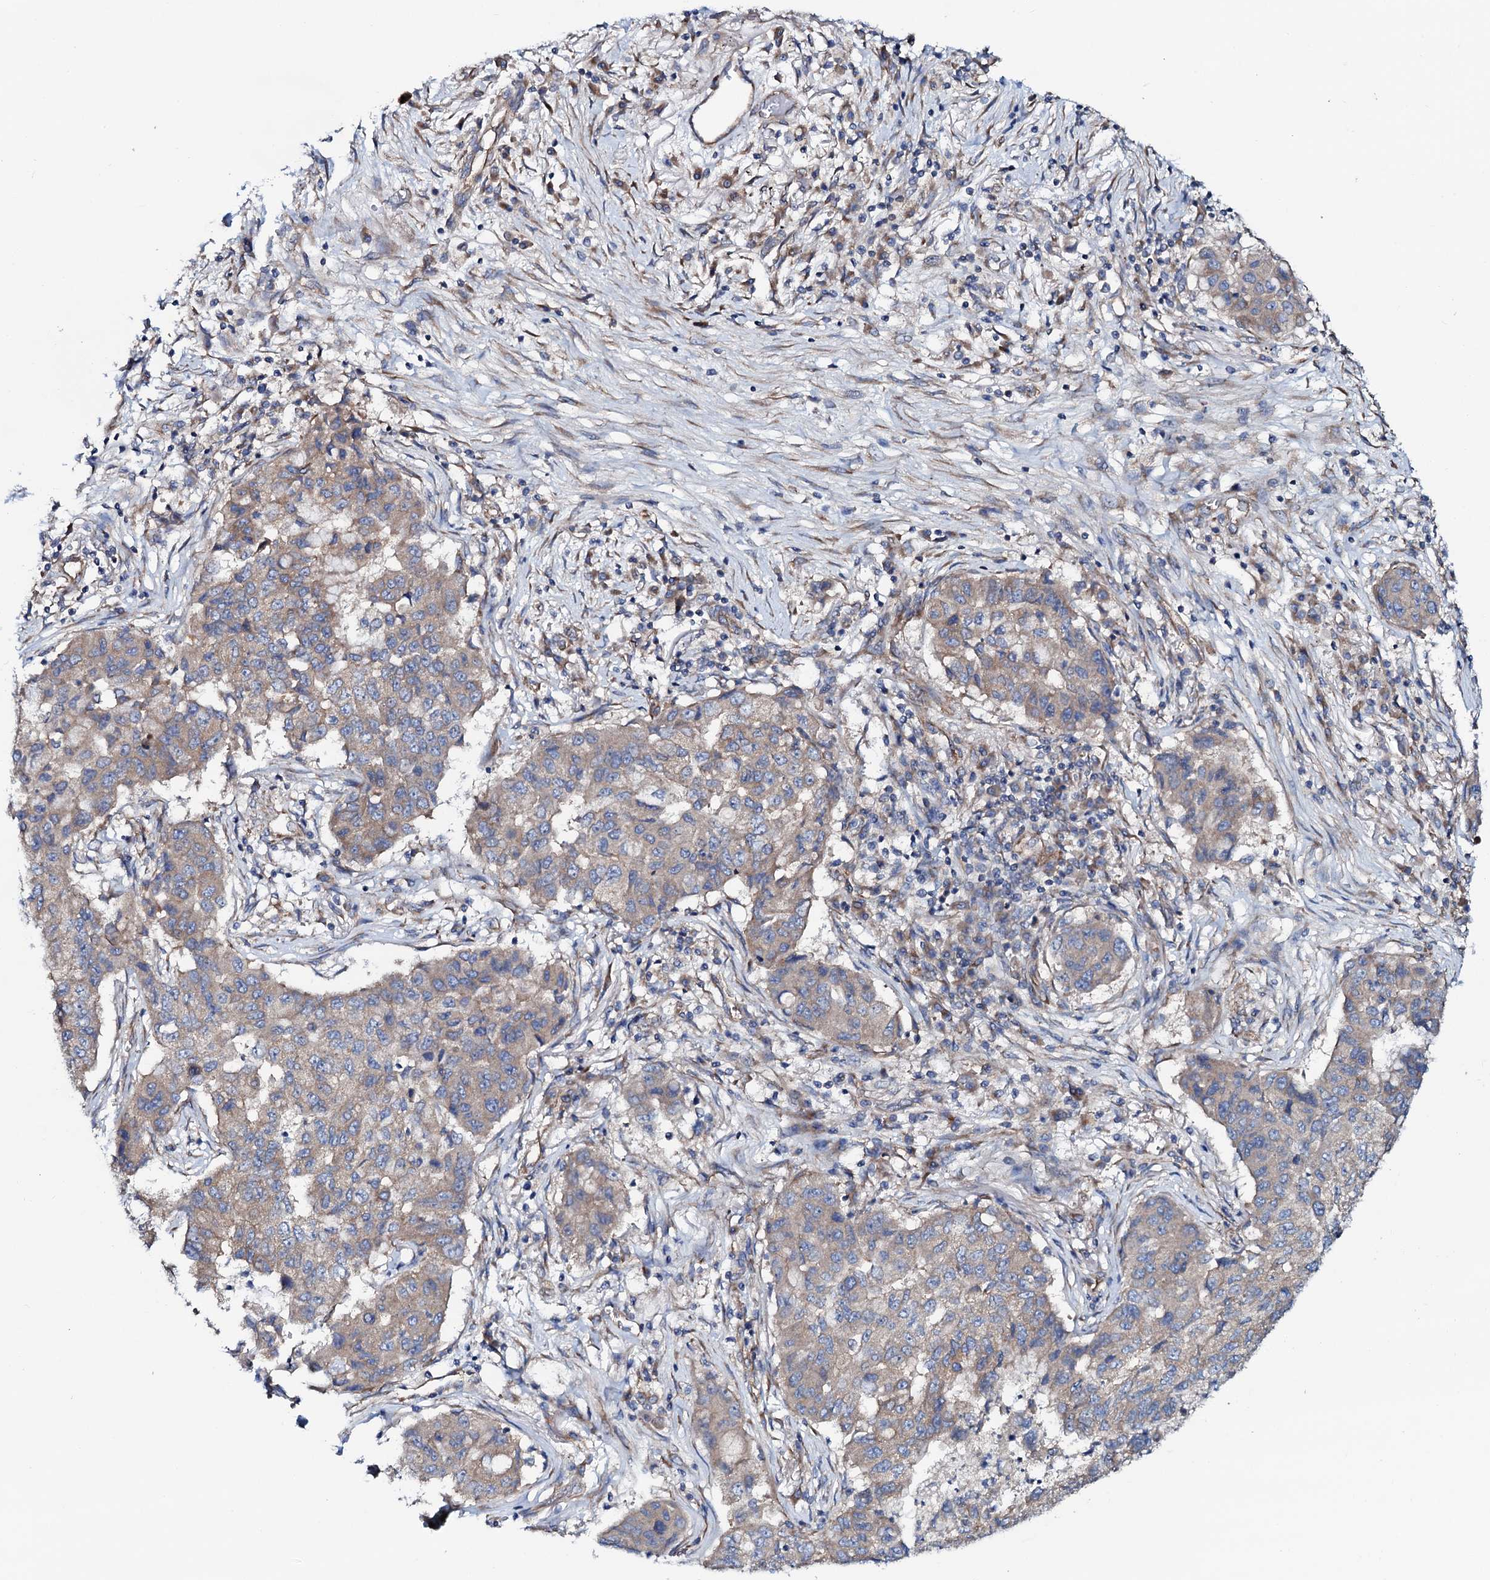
{"staining": {"intensity": "weak", "quantity": "25%-75%", "location": "cytoplasmic/membranous"}, "tissue": "lung cancer", "cell_type": "Tumor cells", "image_type": "cancer", "snomed": [{"axis": "morphology", "description": "Squamous cell carcinoma, NOS"}, {"axis": "topography", "description": "Lung"}], "caption": "A photomicrograph of lung cancer stained for a protein reveals weak cytoplasmic/membranous brown staining in tumor cells.", "gene": "STARD13", "patient": {"sex": "male", "age": 74}}